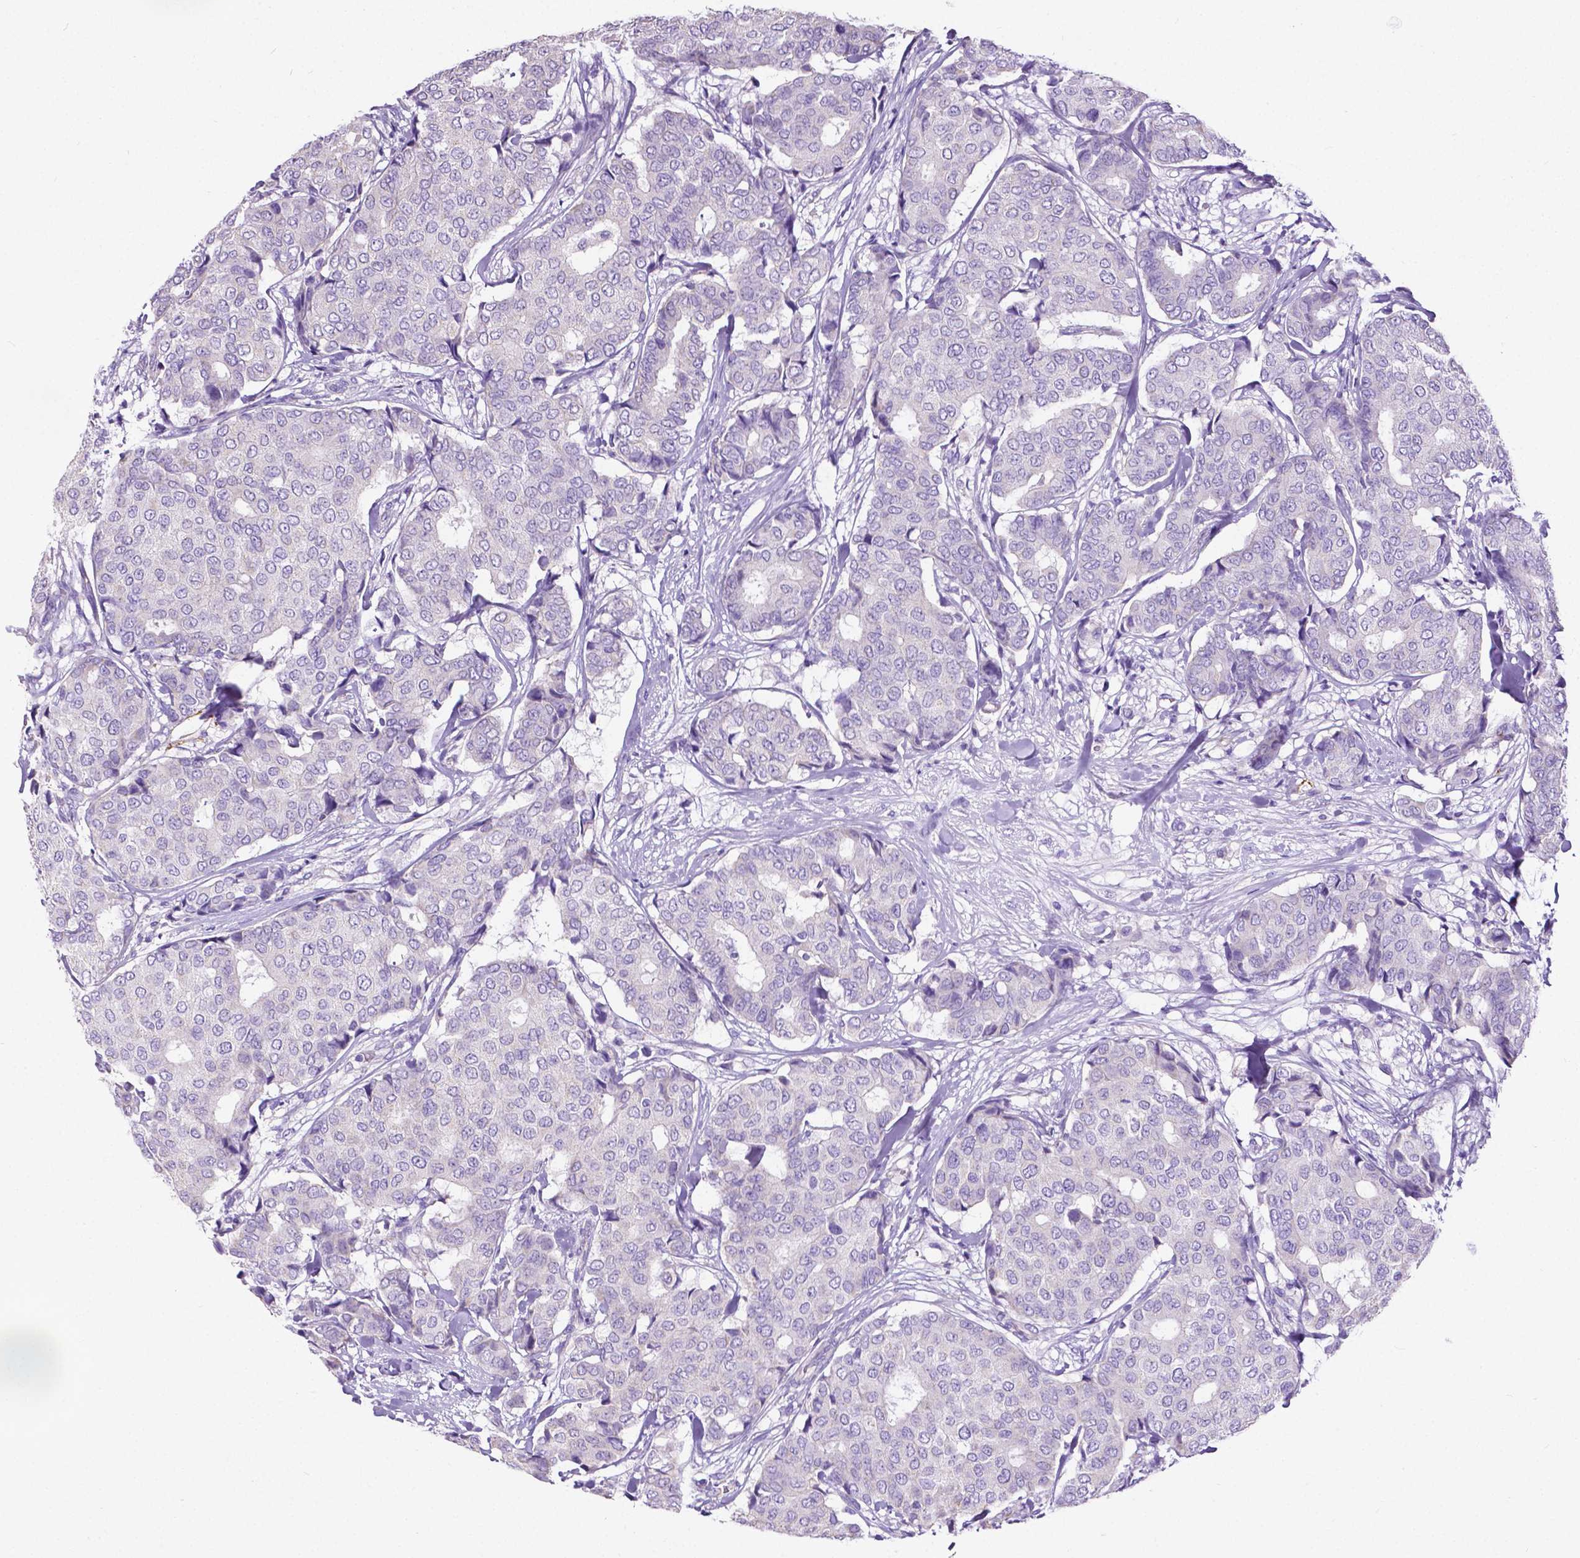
{"staining": {"intensity": "negative", "quantity": "none", "location": "none"}, "tissue": "breast cancer", "cell_type": "Tumor cells", "image_type": "cancer", "snomed": [{"axis": "morphology", "description": "Duct carcinoma"}, {"axis": "topography", "description": "Breast"}], "caption": "A high-resolution photomicrograph shows immunohistochemistry (IHC) staining of breast cancer (invasive ductal carcinoma), which exhibits no significant expression in tumor cells. (Brightfield microscopy of DAB (3,3'-diaminobenzidine) IHC at high magnification).", "gene": "MMP9", "patient": {"sex": "female", "age": 75}}